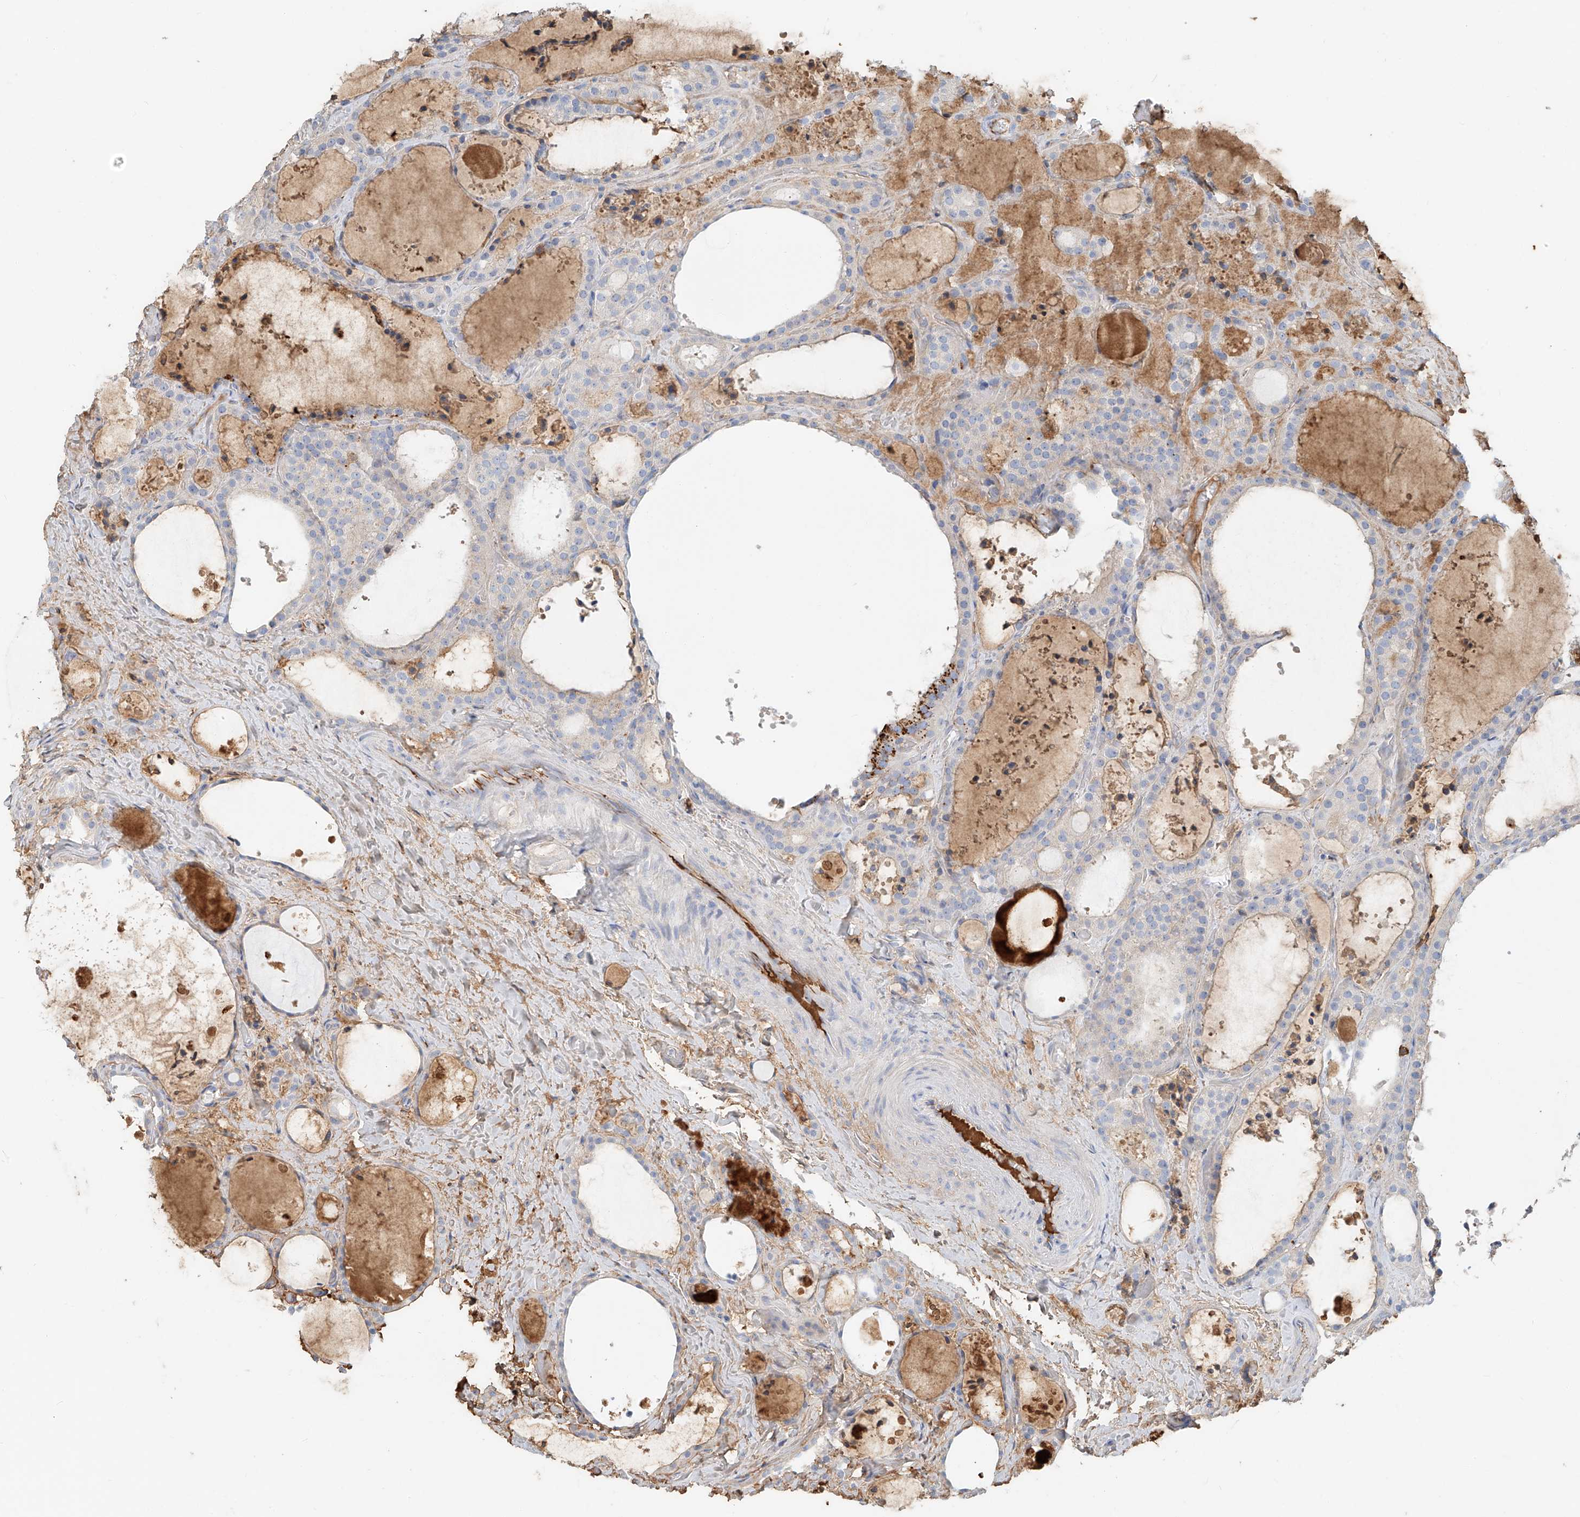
{"staining": {"intensity": "weak", "quantity": "<25%", "location": "cytoplasmic/membranous"}, "tissue": "thyroid cancer", "cell_type": "Tumor cells", "image_type": "cancer", "snomed": [{"axis": "morphology", "description": "Papillary adenocarcinoma, NOS"}, {"axis": "topography", "description": "Thyroid gland"}], "caption": "Human thyroid cancer (papillary adenocarcinoma) stained for a protein using IHC exhibits no expression in tumor cells.", "gene": "ZFP30", "patient": {"sex": "male", "age": 77}}